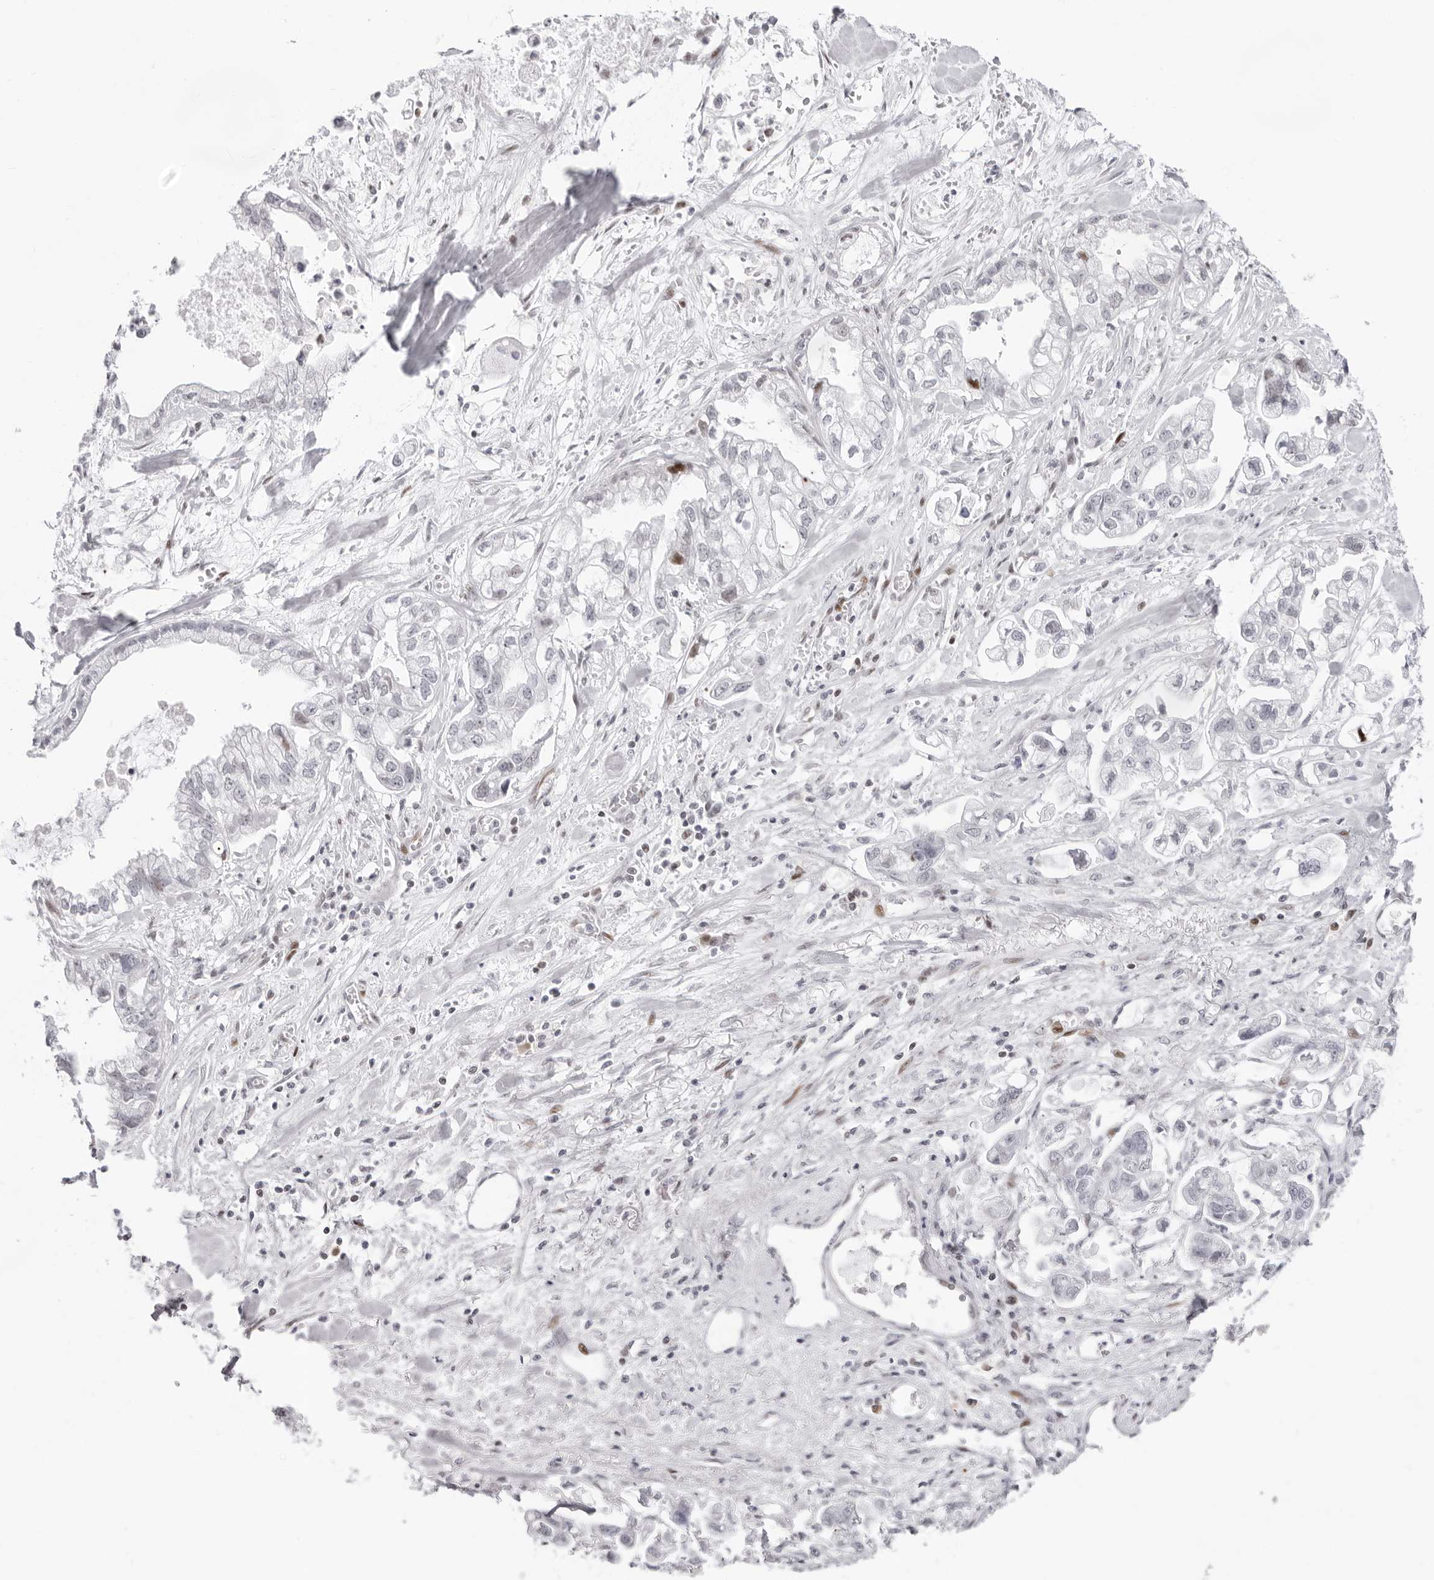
{"staining": {"intensity": "negative", "quantity": "none", "location": "none"}, "tissue": "stomach cancer", "cell_type": "Tumor cells", "image_type": "cancer", "snomed": [{"axis": "morphology", "description": "Normal tissue, NOS"}, {"axis": "morphology", "description": "Adenocarcinoma, NOS"}, {"axis": "topography", "description": "Stomach"}], "caption": "An IHC photomicrograph of adenocarcinoma (stomach) is shown. There is no staining in tumor cells of adenocarcinoma (stomach). The staining was performed using DAB to visualize the protein expression in brown, while the nuclei were stained in blue with hematoxylin (Magnification: 20x).", "gene": "NTPCR", "patient": {"sex": "male", "age": 62}}